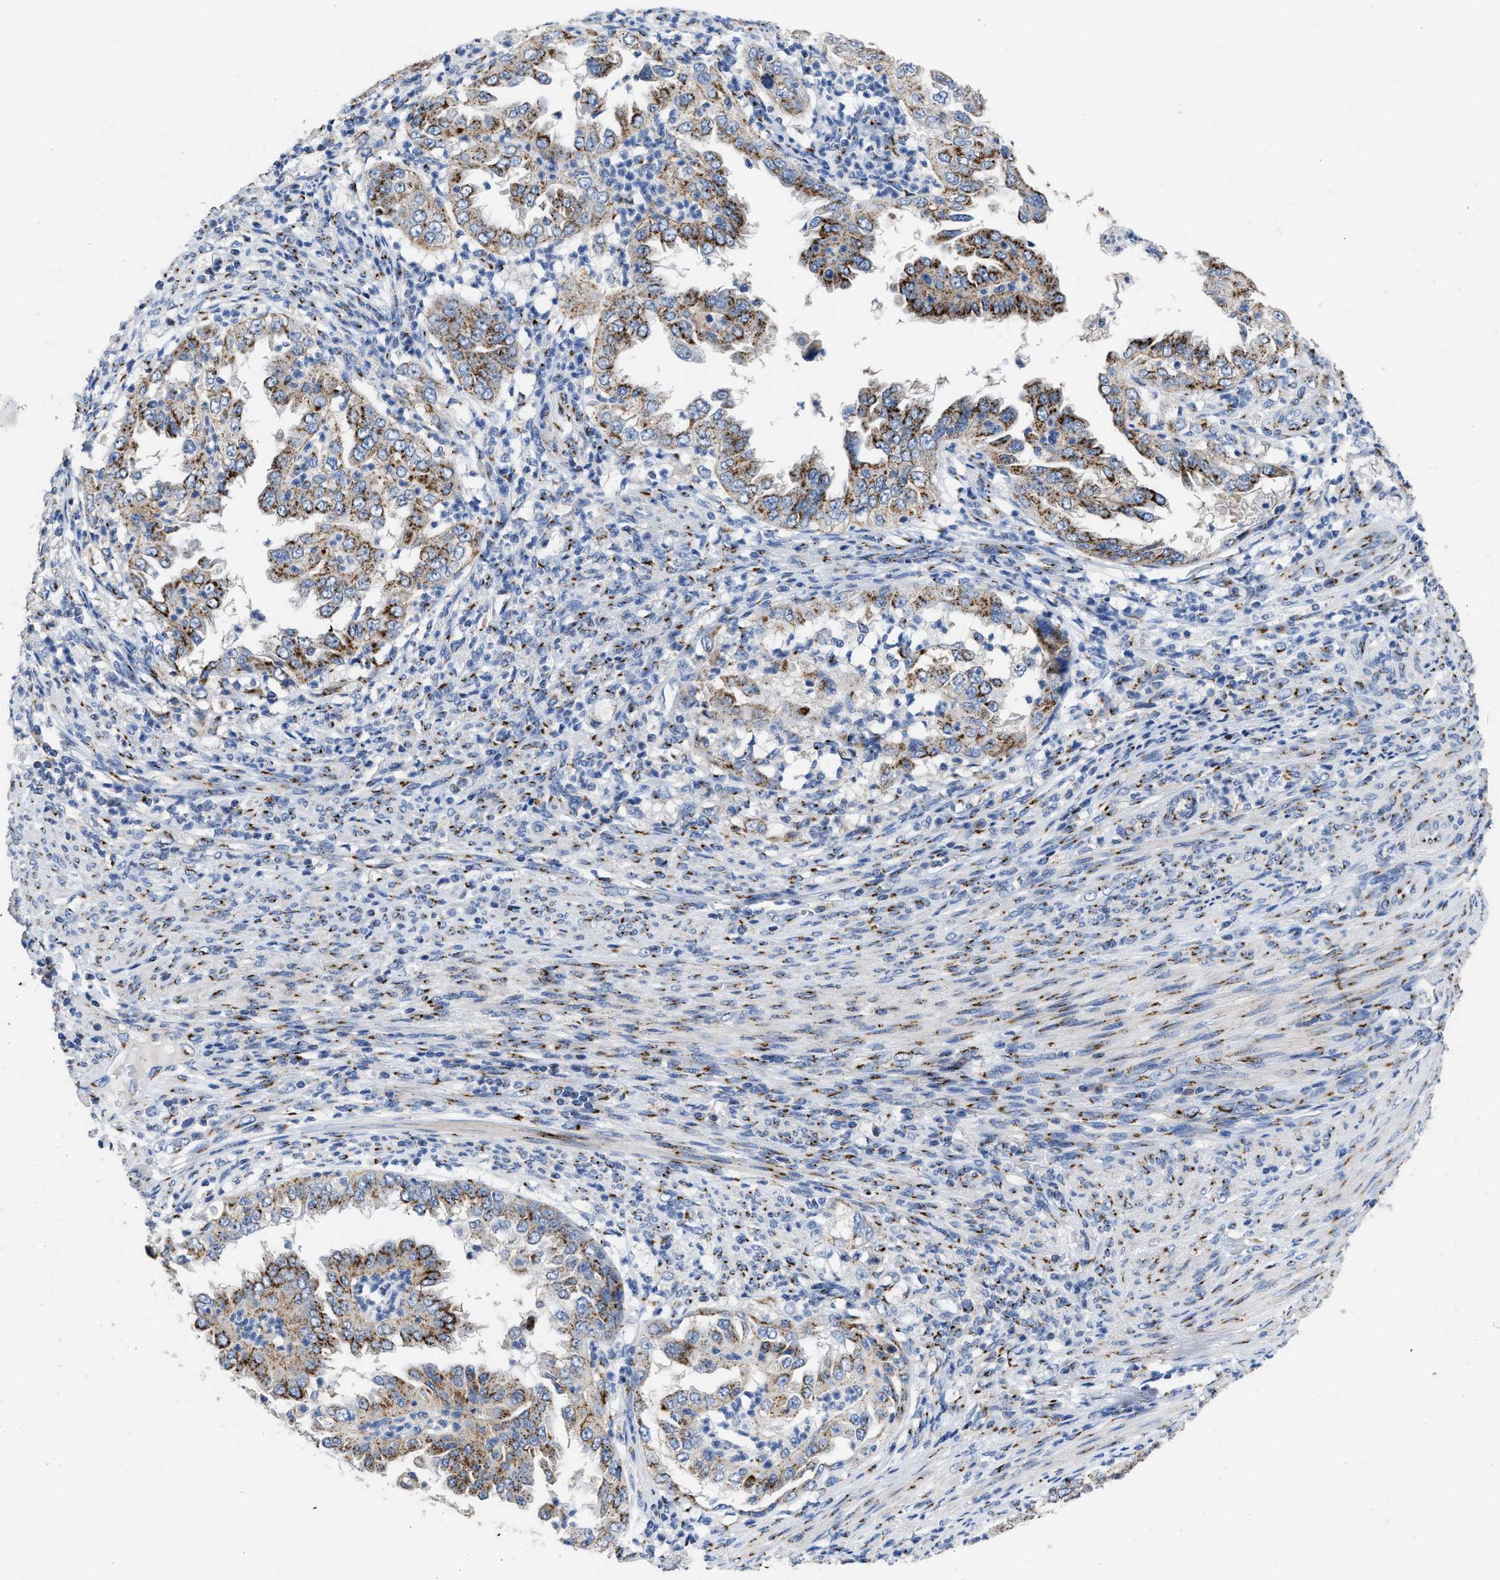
{"staining": {"intensity": "strong", "quantity": ">75%", "location": "cytoplasmic/membranous"}, "tissue": "endometrial cancer", "cell_type": "Tumor cells", "image_type": "cancer", "snomed": [{"axis": "morphology", "description": "Adenocarcinoma, NOS"}, {"axis": "topography", "description": "Endometrium"}], "caption": "Endometrial cancer stained with a brown dye demonstrates strong cytoplasmic/membranous positive expression in about >75% of tumor cells.", "gene": "TMEM87A", "patient": {"sex": "female", "age": 85}}